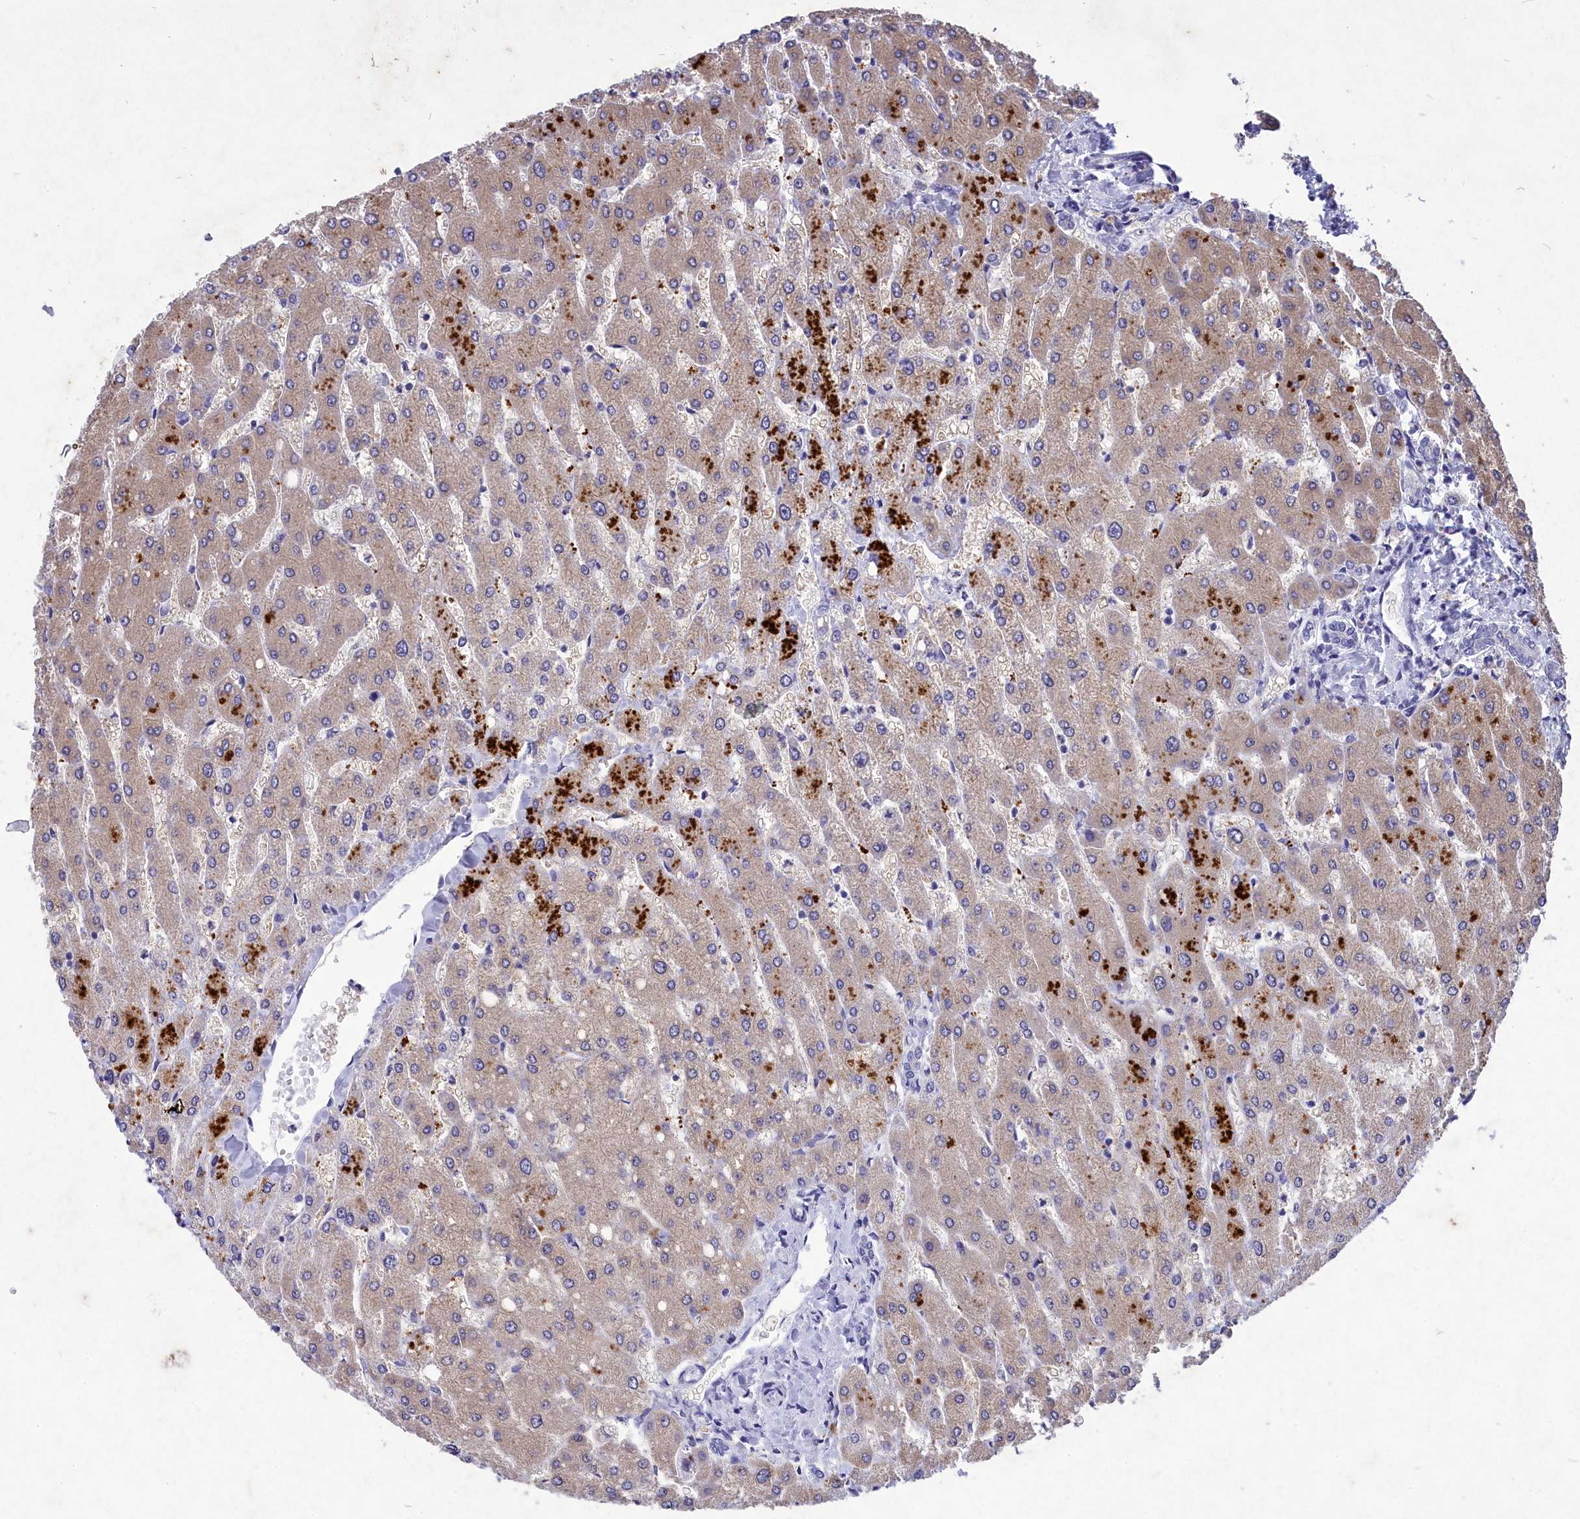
{"staining": {"intensity": "negative", "quantity": "none", "location": "none"}, "tissue": "liver", "cell_type": "Cholangiocytes", "image_type": "normal", "snomed": [{"axis": "morphology", "description": "Normal tissue, NOS"}, {"axis": "topography", "description": "Liver"}], "caption": "Liver stained for a protein using immunohistochemistry (IHC) exhibits no positivity cholangiocytes.", "gene": "DEFB119", "patient": {"sex": "male", "age": 55}}